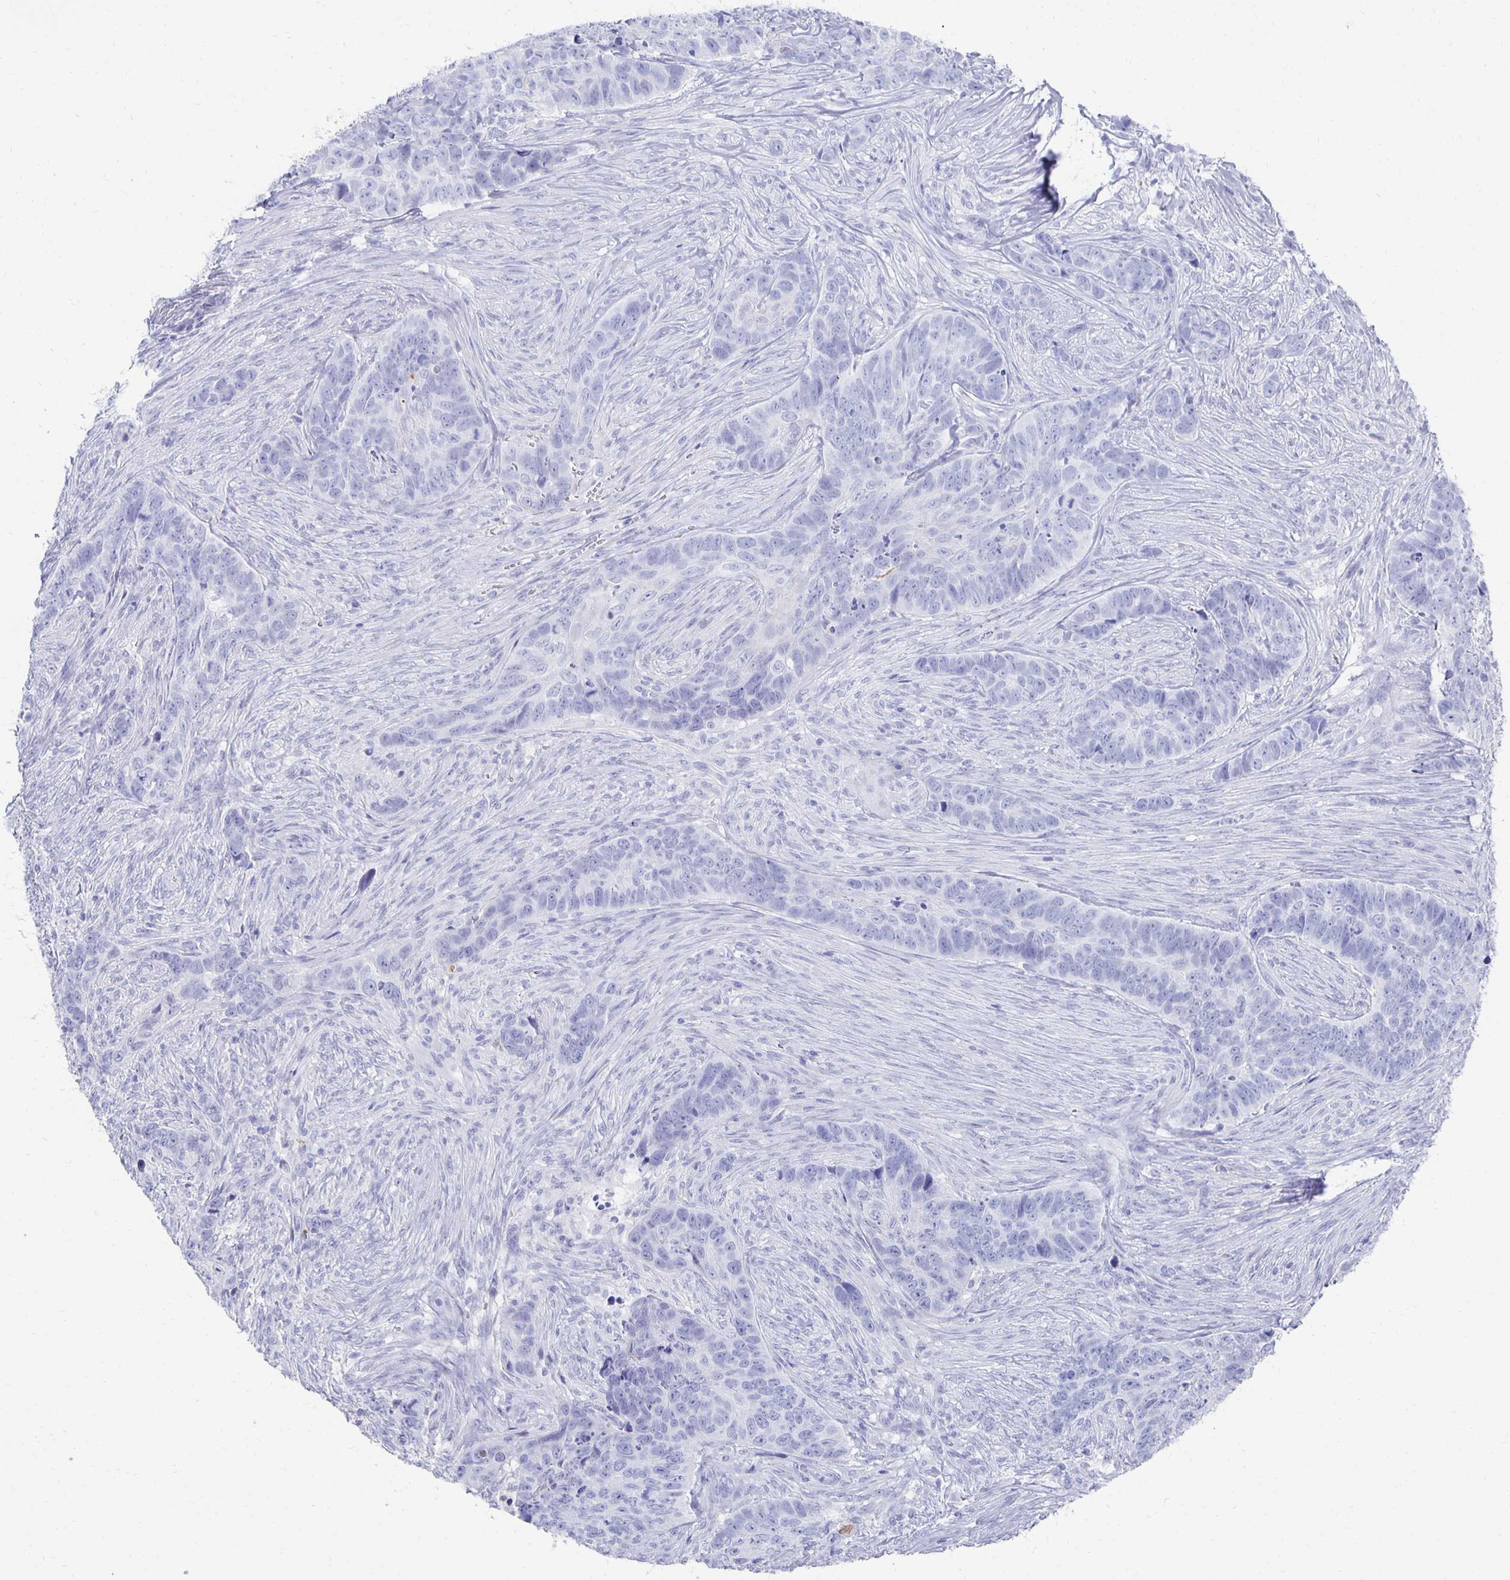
{"staining": {"intensity": "negative", "quantity": "none", "location": "none"}, "tissue": "skin cancer", "cell_type": "Tumor cells", "image_type": "cancer", "snomed": [{"axis": "morphology", "description": "Basal cell carcinoma"}, {"axis": "topography", "description": "Skin"}], "caption": "Human basal cell carcinoma (skin) stained for a protein using immunohistochemistry (IHC) displays no staining in tumor cells.", "gene": "PRDM7", "patient": {"sex": "female", "age": 82}}